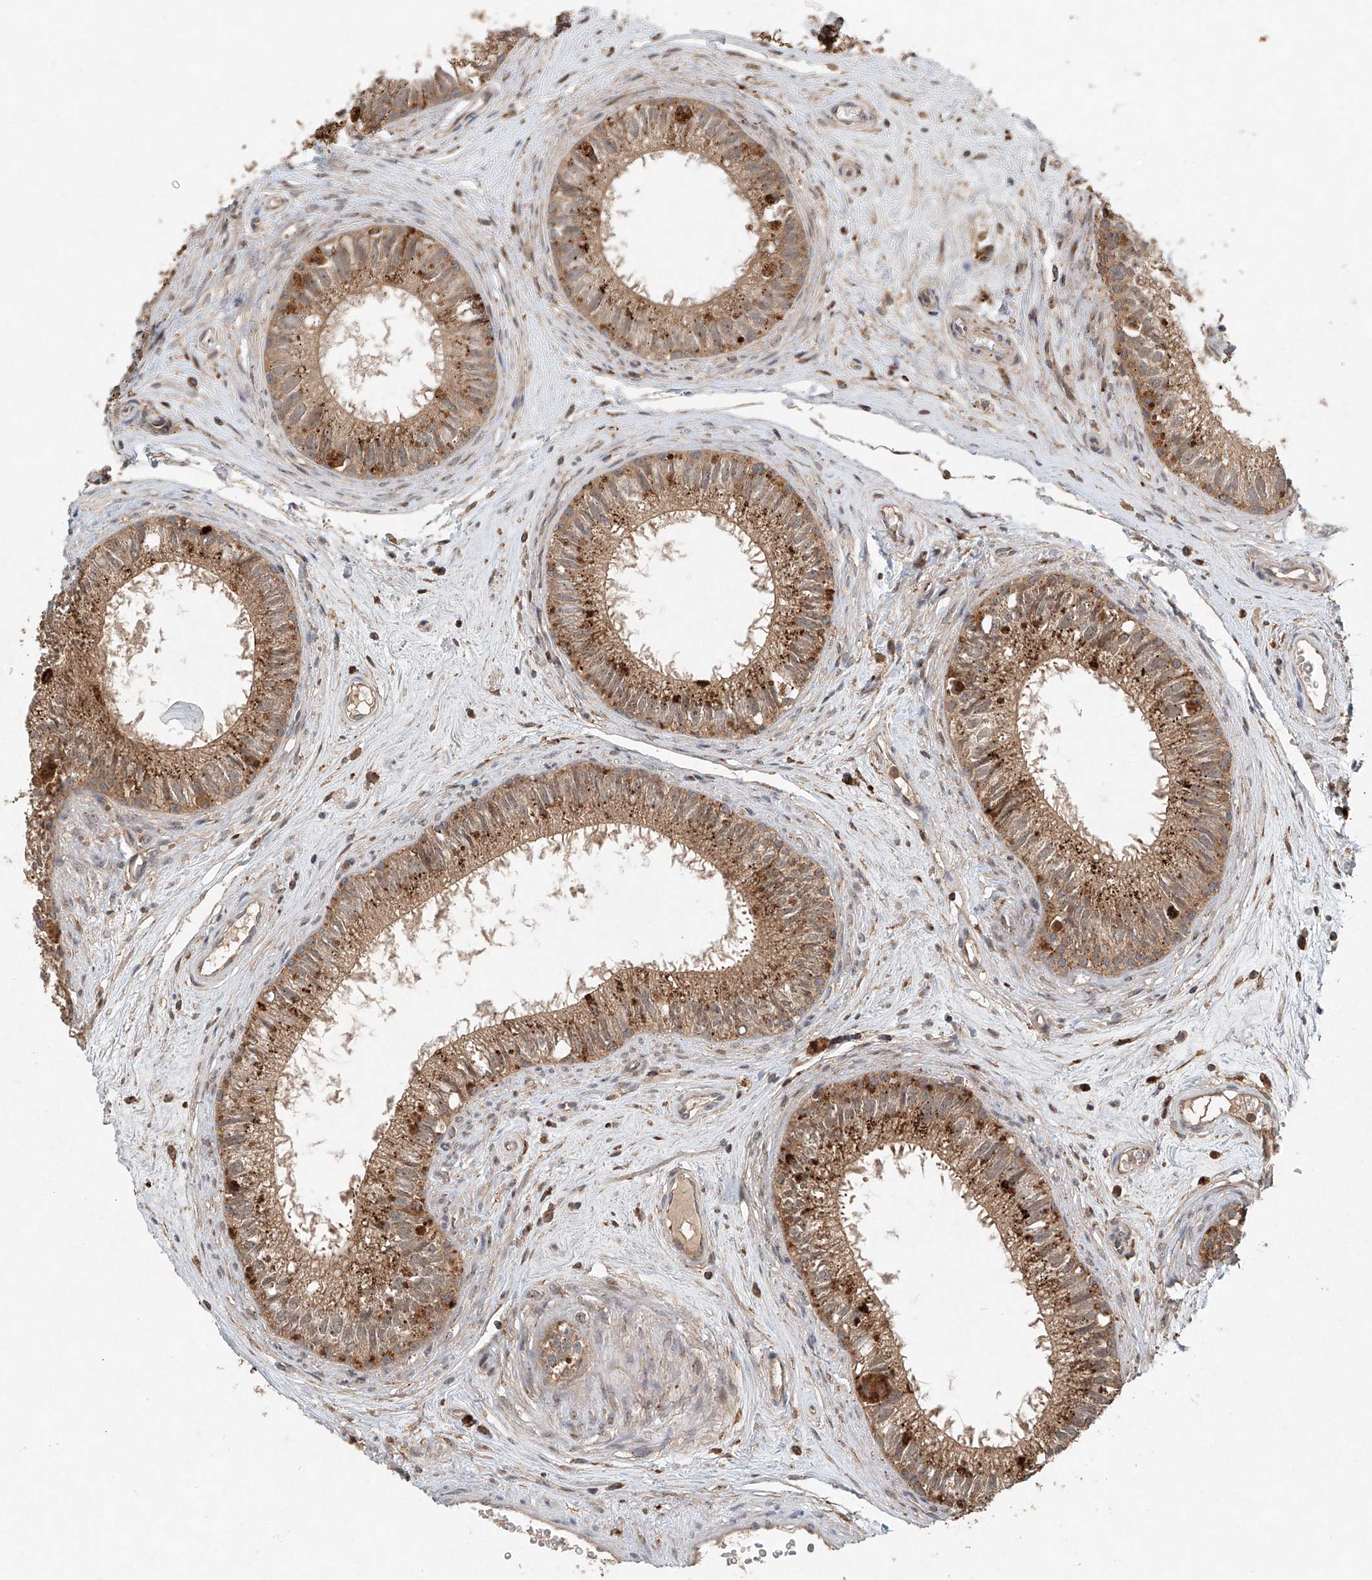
{"staining": {"intensity": "strong", "quantity": "25%-75%", "location": "cytoplasmic/membranous"}, "tissue": "epididymis", "cell_type": "Glandular cells", "image_type": "normal", "snomed": [{"axis": "morphology", "description": "Normal tissue, NOS"}, {"axis": "topography", "description": "Epididymis"}], "caption": "Protein expression analysis of normal epididymis reveals strong cytoplasmic/membranous expression in about 25%-75% of glandular cells.", "gene": "DCAF11", "patient": {"sex": "male", "age": 71}}